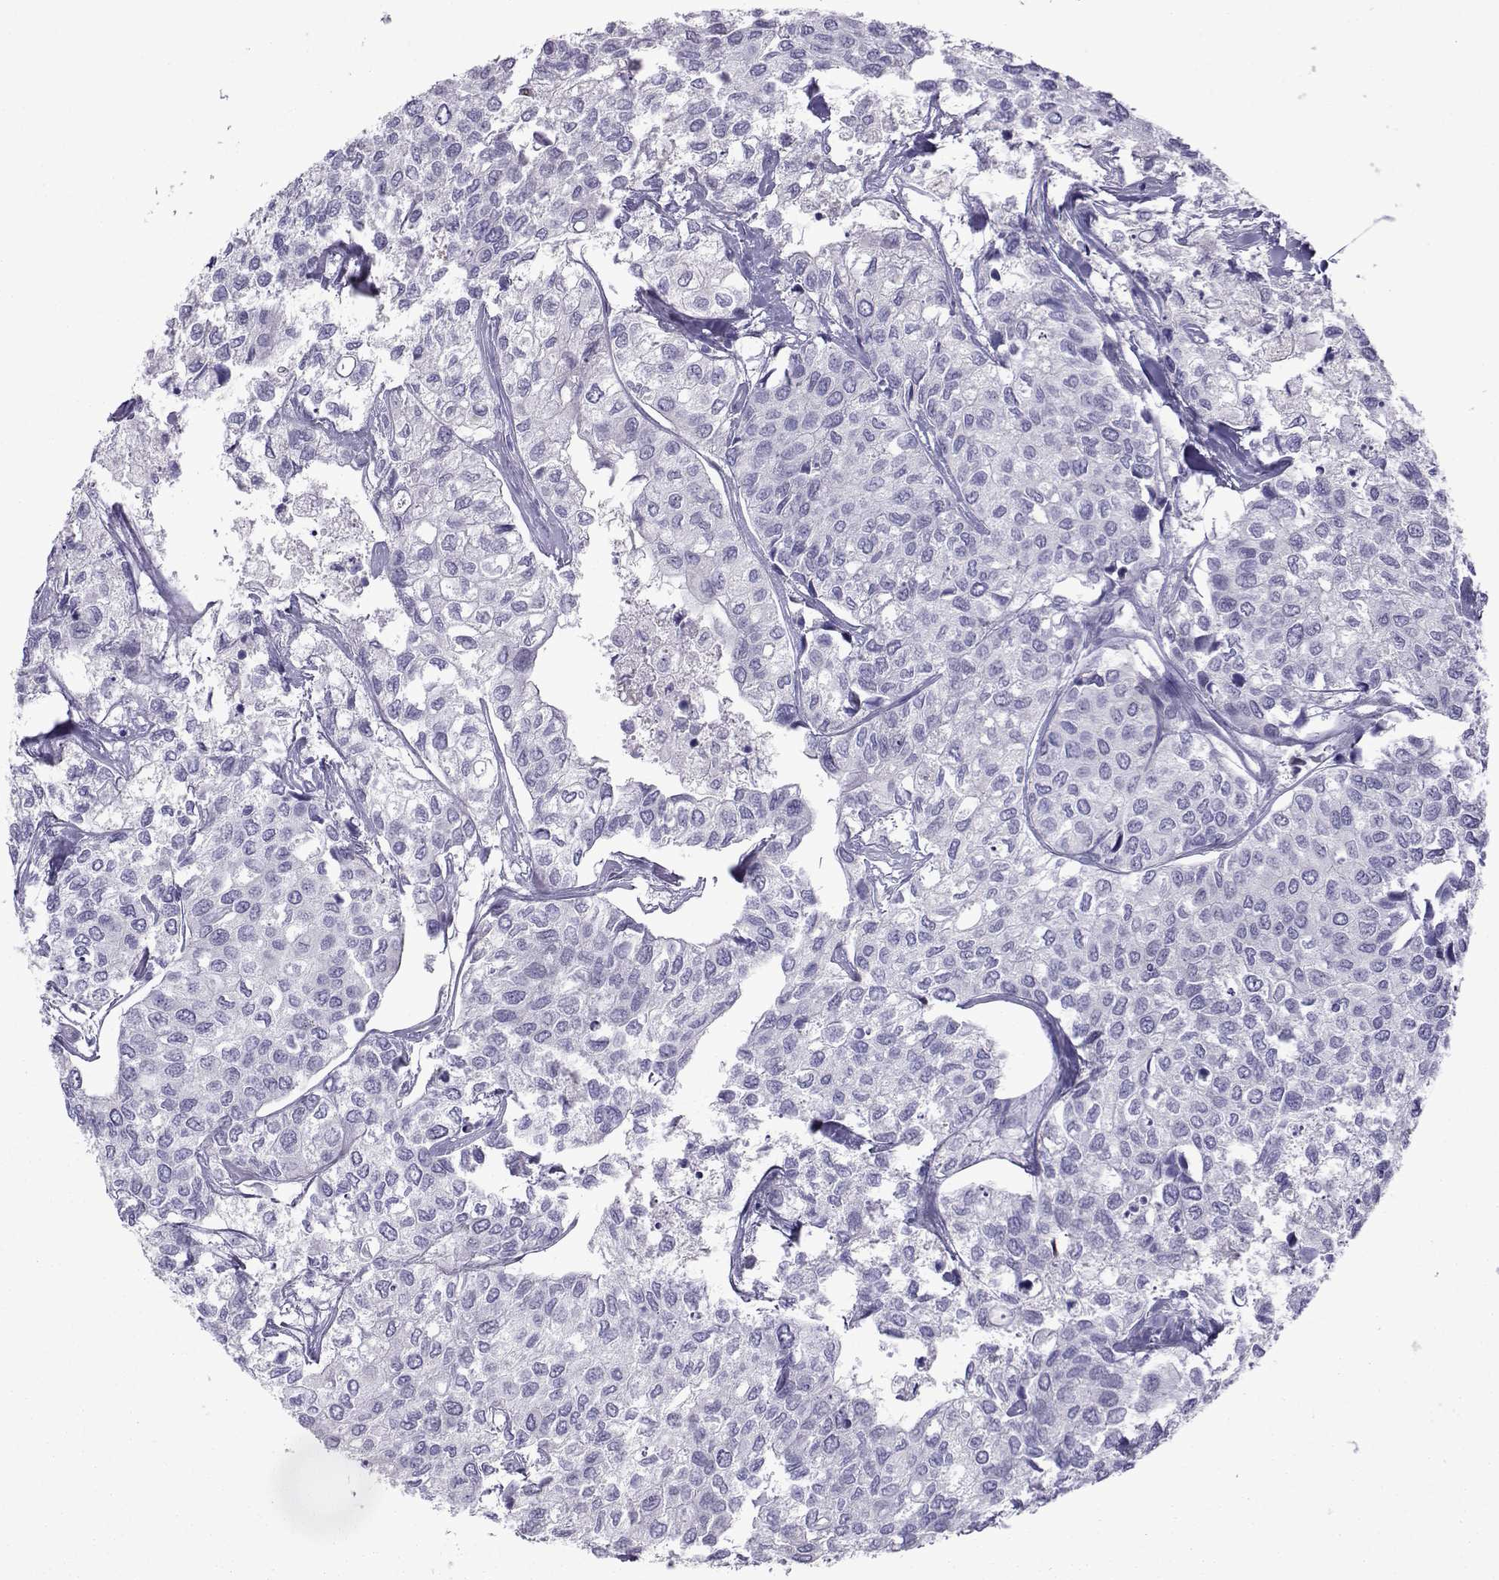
{"staining": {"intensity": "negative", "quantity": "none", "location": "none"}, "tissue": "urothelial cancer", "cell_type": "Tumor cells", "image_type": "cancer", "snomed": [{"axis": "morphology", "description": "Urothelial carcinoma, High grade"}, {"axis": "topography", "description": "Urinary bladder"}], "caption": "Immunohistochemistry (IHC) micrograph of urothelial cancer stained for a protein (brown), which exhibits no positivity in tumor cells. Brightfield microscopy of IHC stained with DAB (brown) and hematoxylin (blue), captured at high magnification.", "gene": "COL22A1", "patient": {"sex": "male", "age": 73}}